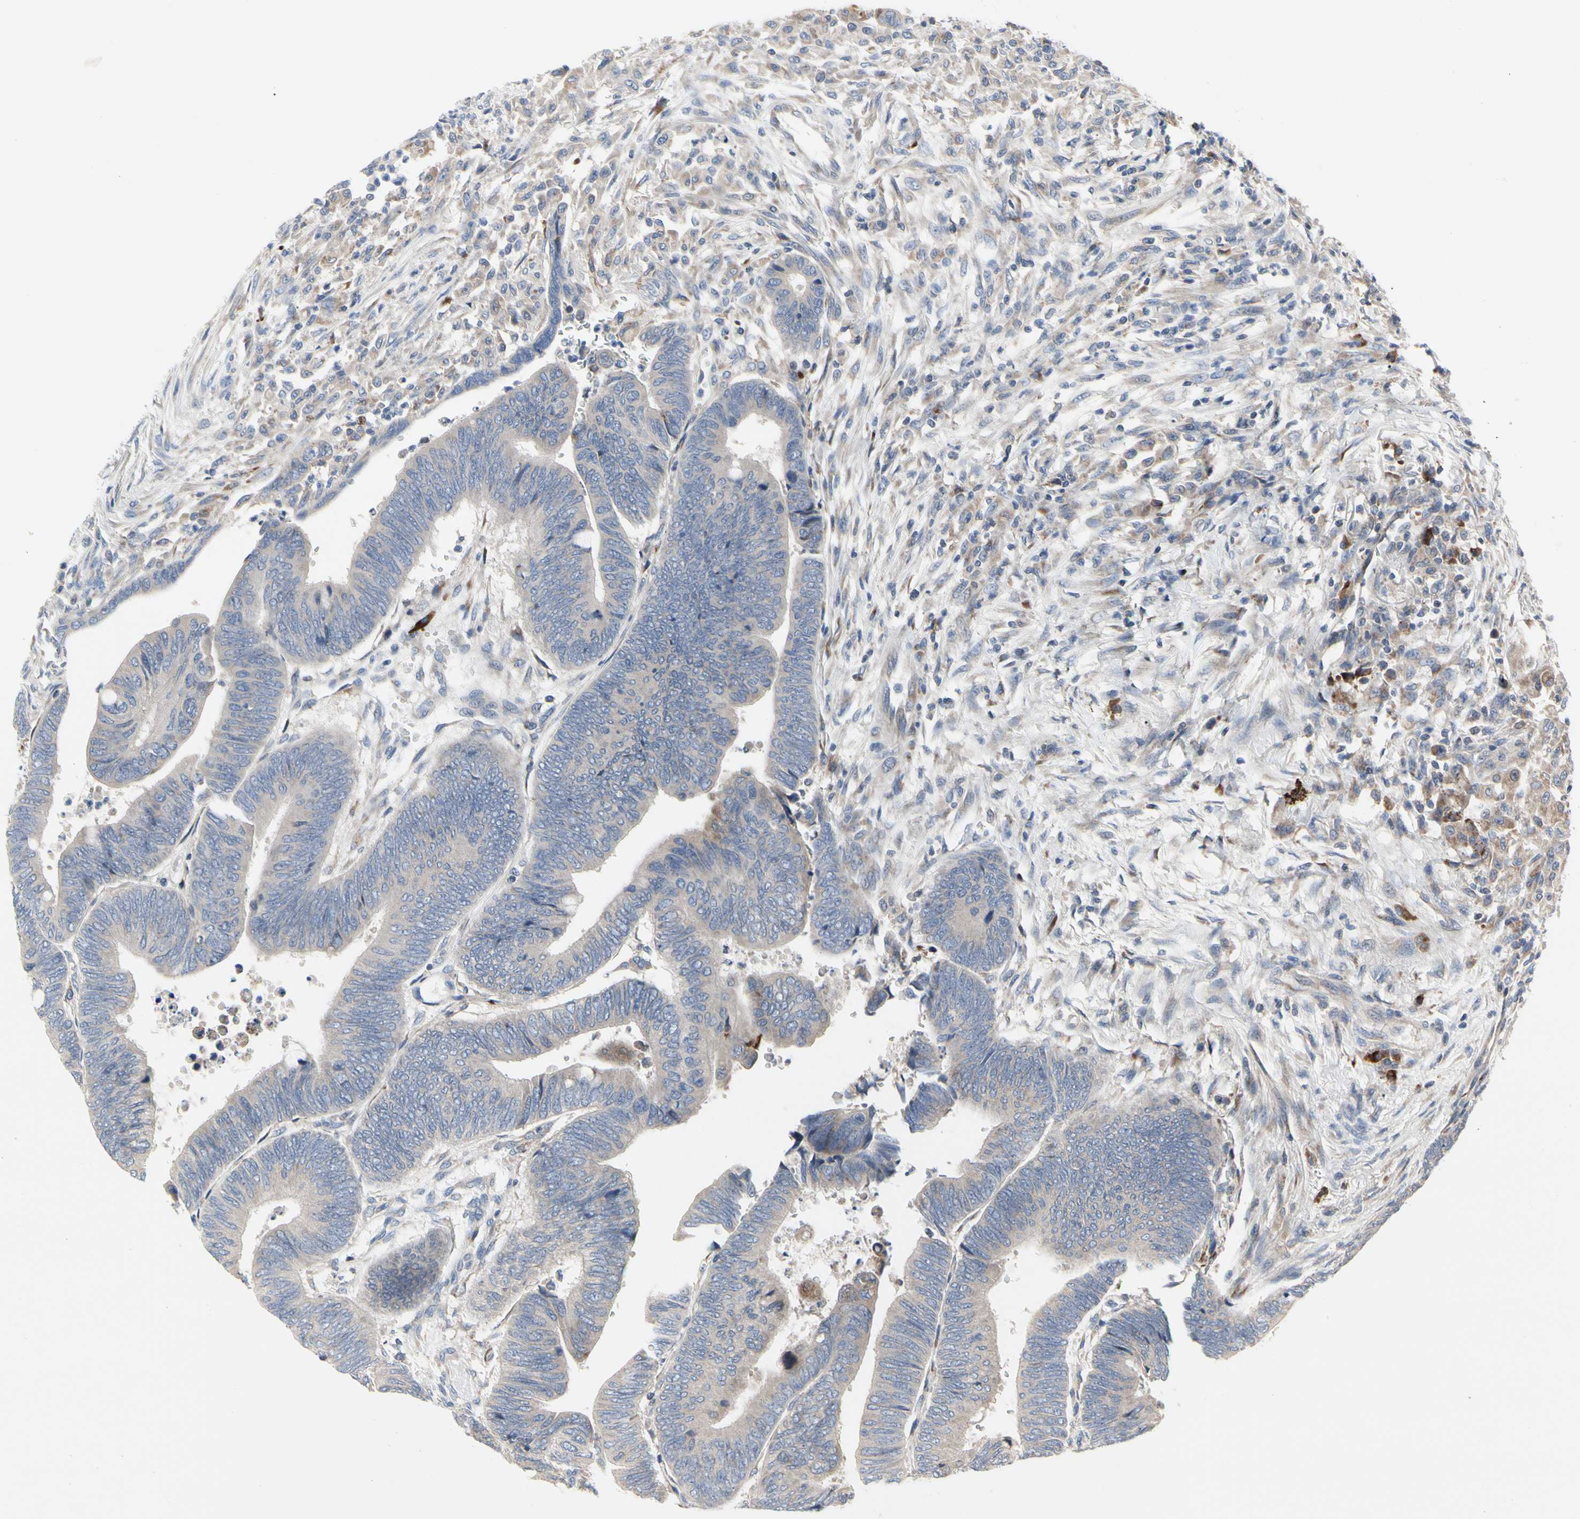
{"staining": {"intensity": "weak", "quantity": ">75%", "location": "cytoplasmic/membranous"}, "tissue": "colorectal cancer", "cell_type": "Tumor cells", "image_type": "cancer", "snomed": [{"axis": "morphology", "description": "Normal tissue, NOS"}, {"axis": "morphology", "description": "Adenocarcinoma, NOS"}, {"axis": "topography", "description": "Rectum"}, {"axis": "topography", "description": "Peripheral nerve tissue"}], "caption": "Colorectal cancer stained for a protein (brown) displays weak cytoplasmic/membranous positive expression in approximately >75% of tumor cells.", "gene": "MMEL1", "patient": {"sex": "male", "age": 92}}